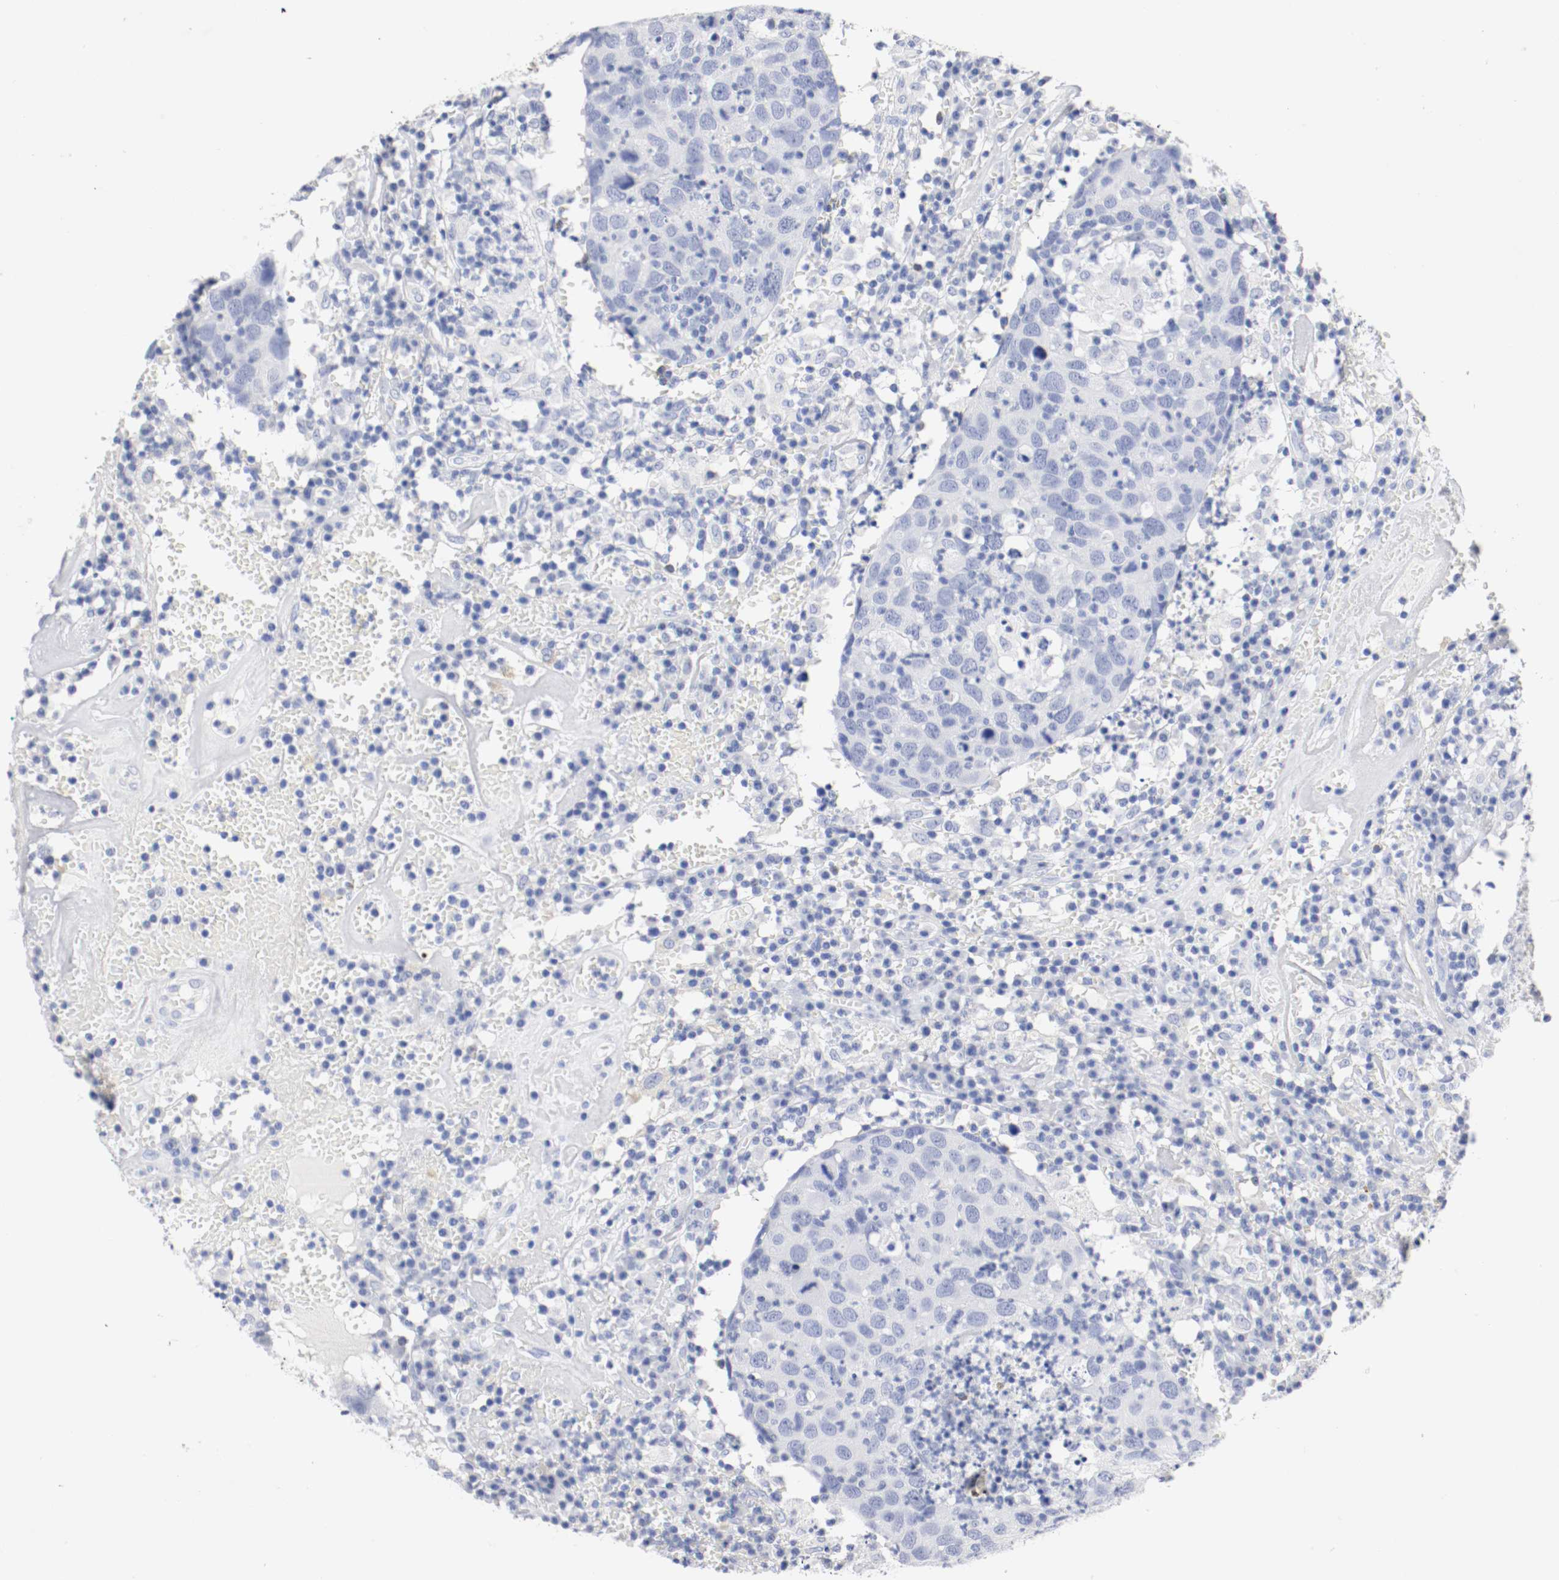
{"staining": {"intensity": "negative", "quantity": "none", "location": "none"}, "tissue": "head and neck cancer", "cell_type": "Tumor cells", "image_type": "cancer", "snomed": [{"axis": "morphology", "description": "Adenocarcinoma, NOS"}, {"axis": "topography", "description": "Salivary gland"}, {"axis": "topography", "description": "Head-Neck"}], "caption": "IHC of head and neck adenocarcinoma displays no positivity in tumor cells.", "gene": "GAD1", "patient": {"sex": "female", "age": 65}}